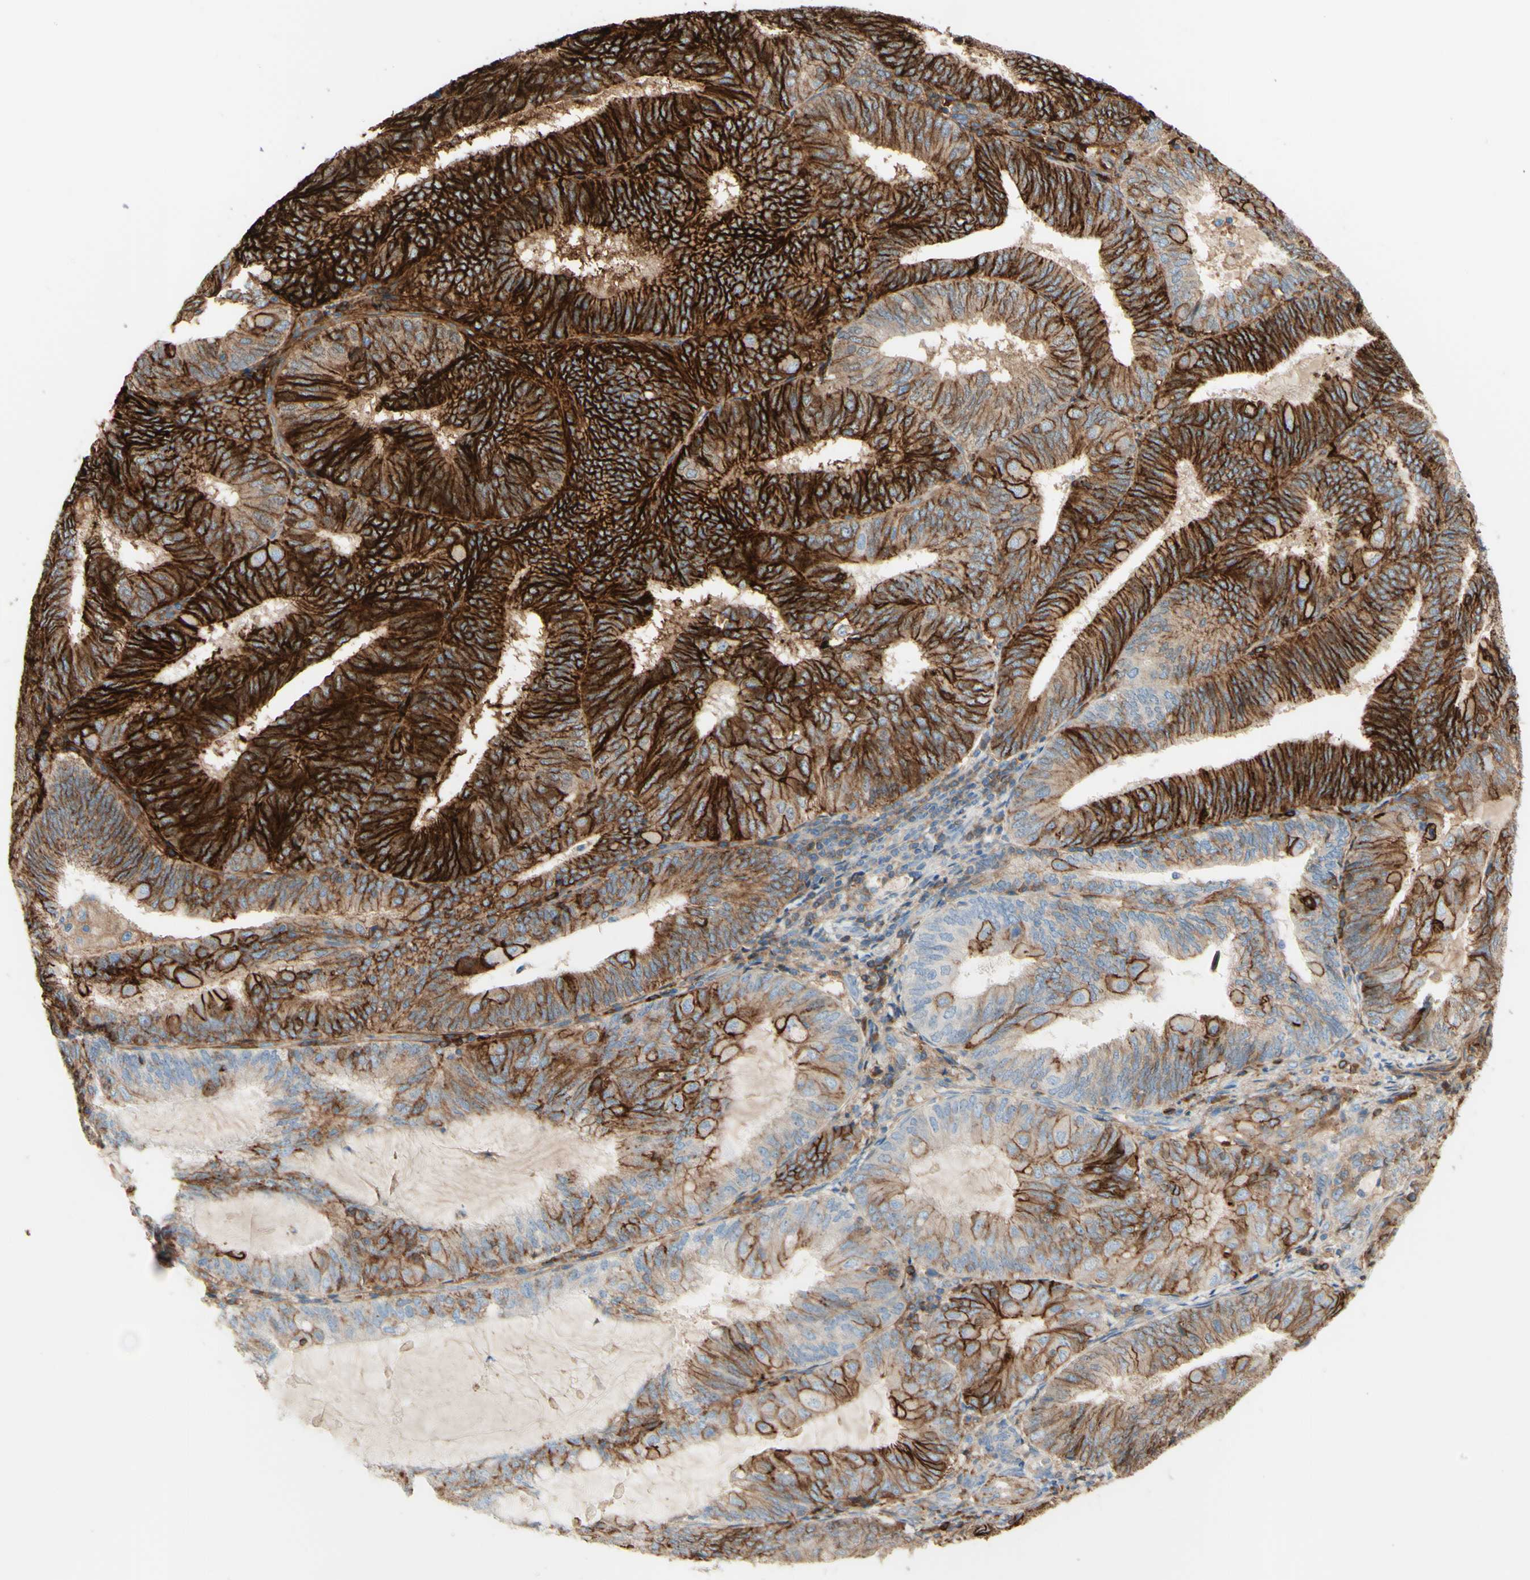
{"staining": {"intensity": "strong", "quantity": "25%-75%", "location": "cytoplasmic/membranous"}, "tissue": "endometrial cancer", "cell_type": "Tumor cells", "image_type": "cancer", "snomed": [{"axis": "morphology", "description": "Adenocarcinoma, NOS"}, {"axis": "topography", "description": "Endometrium"}], "caption": "Human endometrial cancer (adenocarcinoma) stained with a protein marker displays strong staining in tumor cells.", "gene": "ALCAM", "patient": {"sex": "female", "age": 81}}